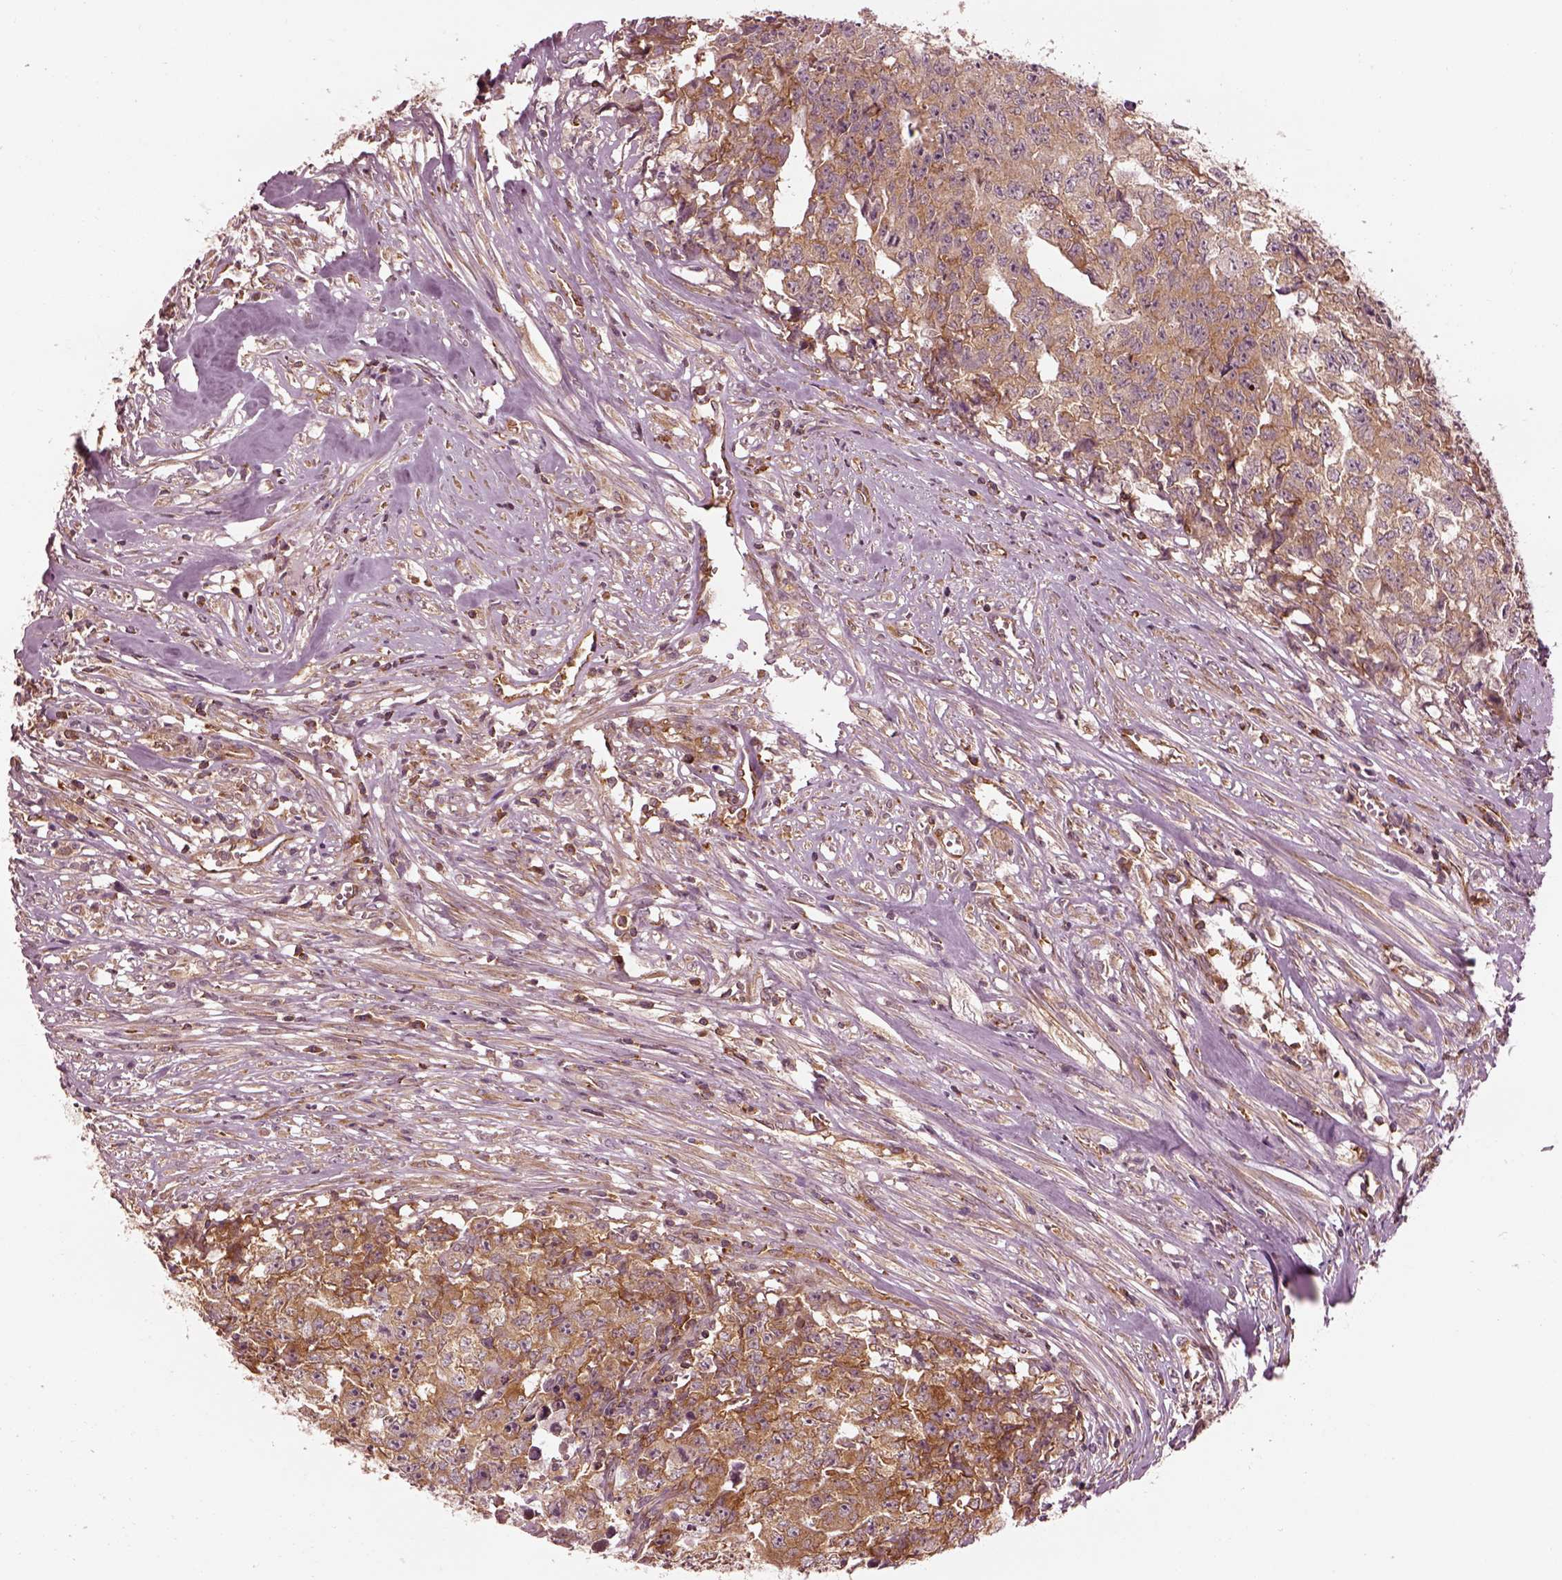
{"staining": {"intensity": "moderate", "quantity": "25%-75%", "location": "cytoplasmic/membranous"}, "tissue": "testis cancer", "cell_type": "Tumor cells", "image_type": "cancer", "snomed": [{"axis": "morphology", "description": "Carcinoma, Embryonal, NOS"}, {"axis": "morphology", "description": "Teratoma, malignant, NOS"}, {"axis": "topography", "description": "Testis"}], "caption": "Testis malignant teratoma tissue exhibits moderate cytoplasmic/membranous staining in approximately 25%-75% of tumor cells, visualized by immunohistochemistry. The staining is performed using DAB (3,3'-diaminobenzidine) brown chromogen to label protein expression. The nuclei are counter-stained blue using hematoxylin.", "gene": "LSM14A", "patient": {"sex": "male", "age": 24}}